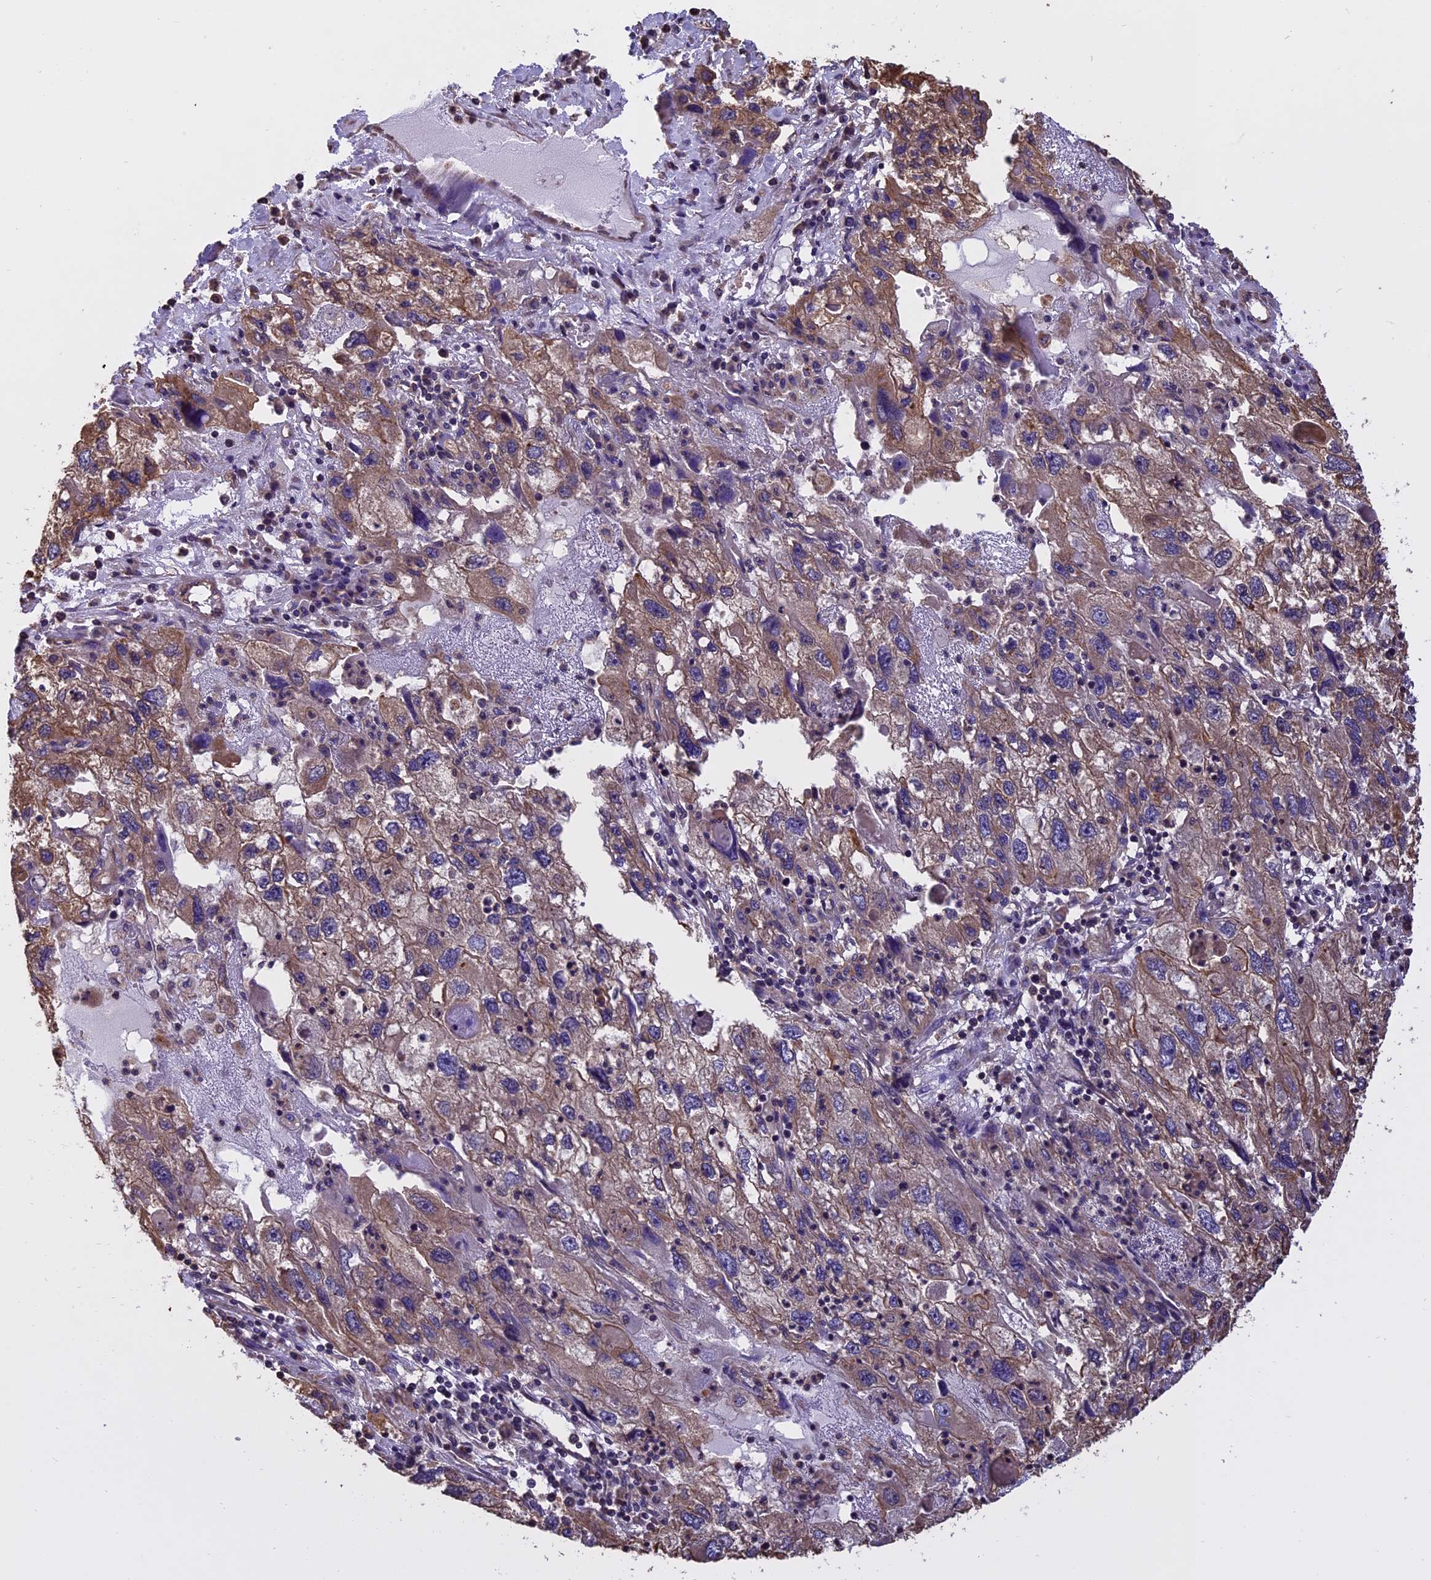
{"staining": {"intensity": "weak", "quantity": ">75%", "location": "cytoplasmic/membranous"}, "tissue": "endometrial cancer", "cell_type": "Tumor cells", "image_type": "cancer", "snomed": [{"axis": "morphology", "description": "Adenocarcinoma, NOS"}, {"axis": "topography", "description": "Endometrium"}], "caption": "Endometrial cancer tissue demonstrates weak cytoplasmic/membranous staining in about >75% of tumor cells", "gene": "CHMP2A", "patient": {"sex": "female", "age": 49}}